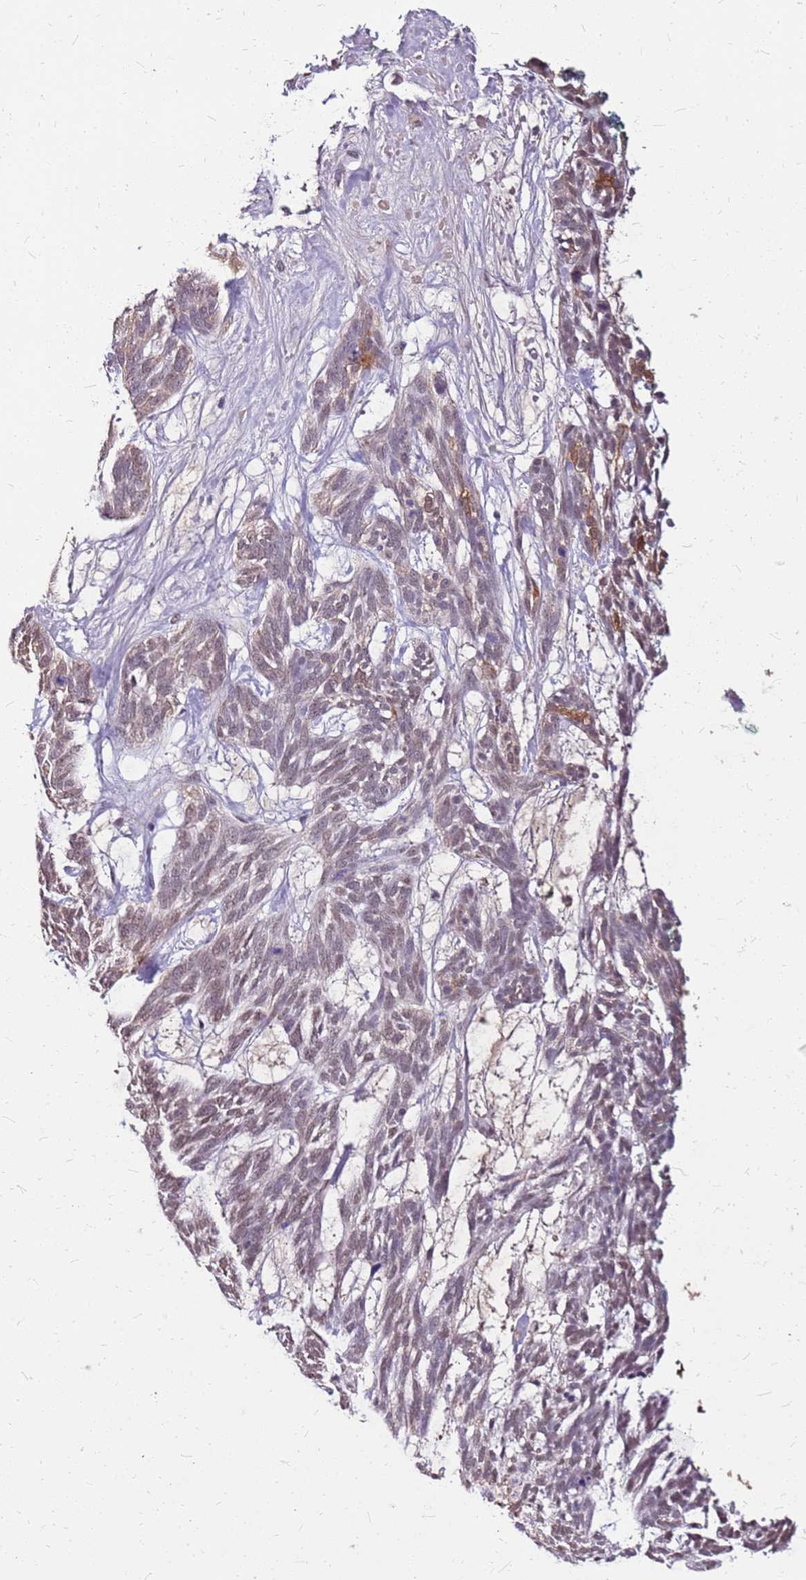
{"staining": {"intensity": "weak", "quantity": "25%-75%", "location": "nuclear"}, "tissue": "skin cancer", "cell_type": "Tumor cells", "image_type": "cancer", "snomed": [{"axis": "morphology", "description": "Basal cell carcinoma"}, {"axis": "topography", "description": "Skin"}], "caption": "Immunohistochemical staining of skin cancer reveals weak nuclear protein positivity in approximately 25%-75% of tumor cells. The staining was performed using DAB, with brown indicating positive protein expression. Nuclei are stained blue with hematoxylin.", "gene": "ALDH1A3", "patient": {"sex": "male", "age": 88}}